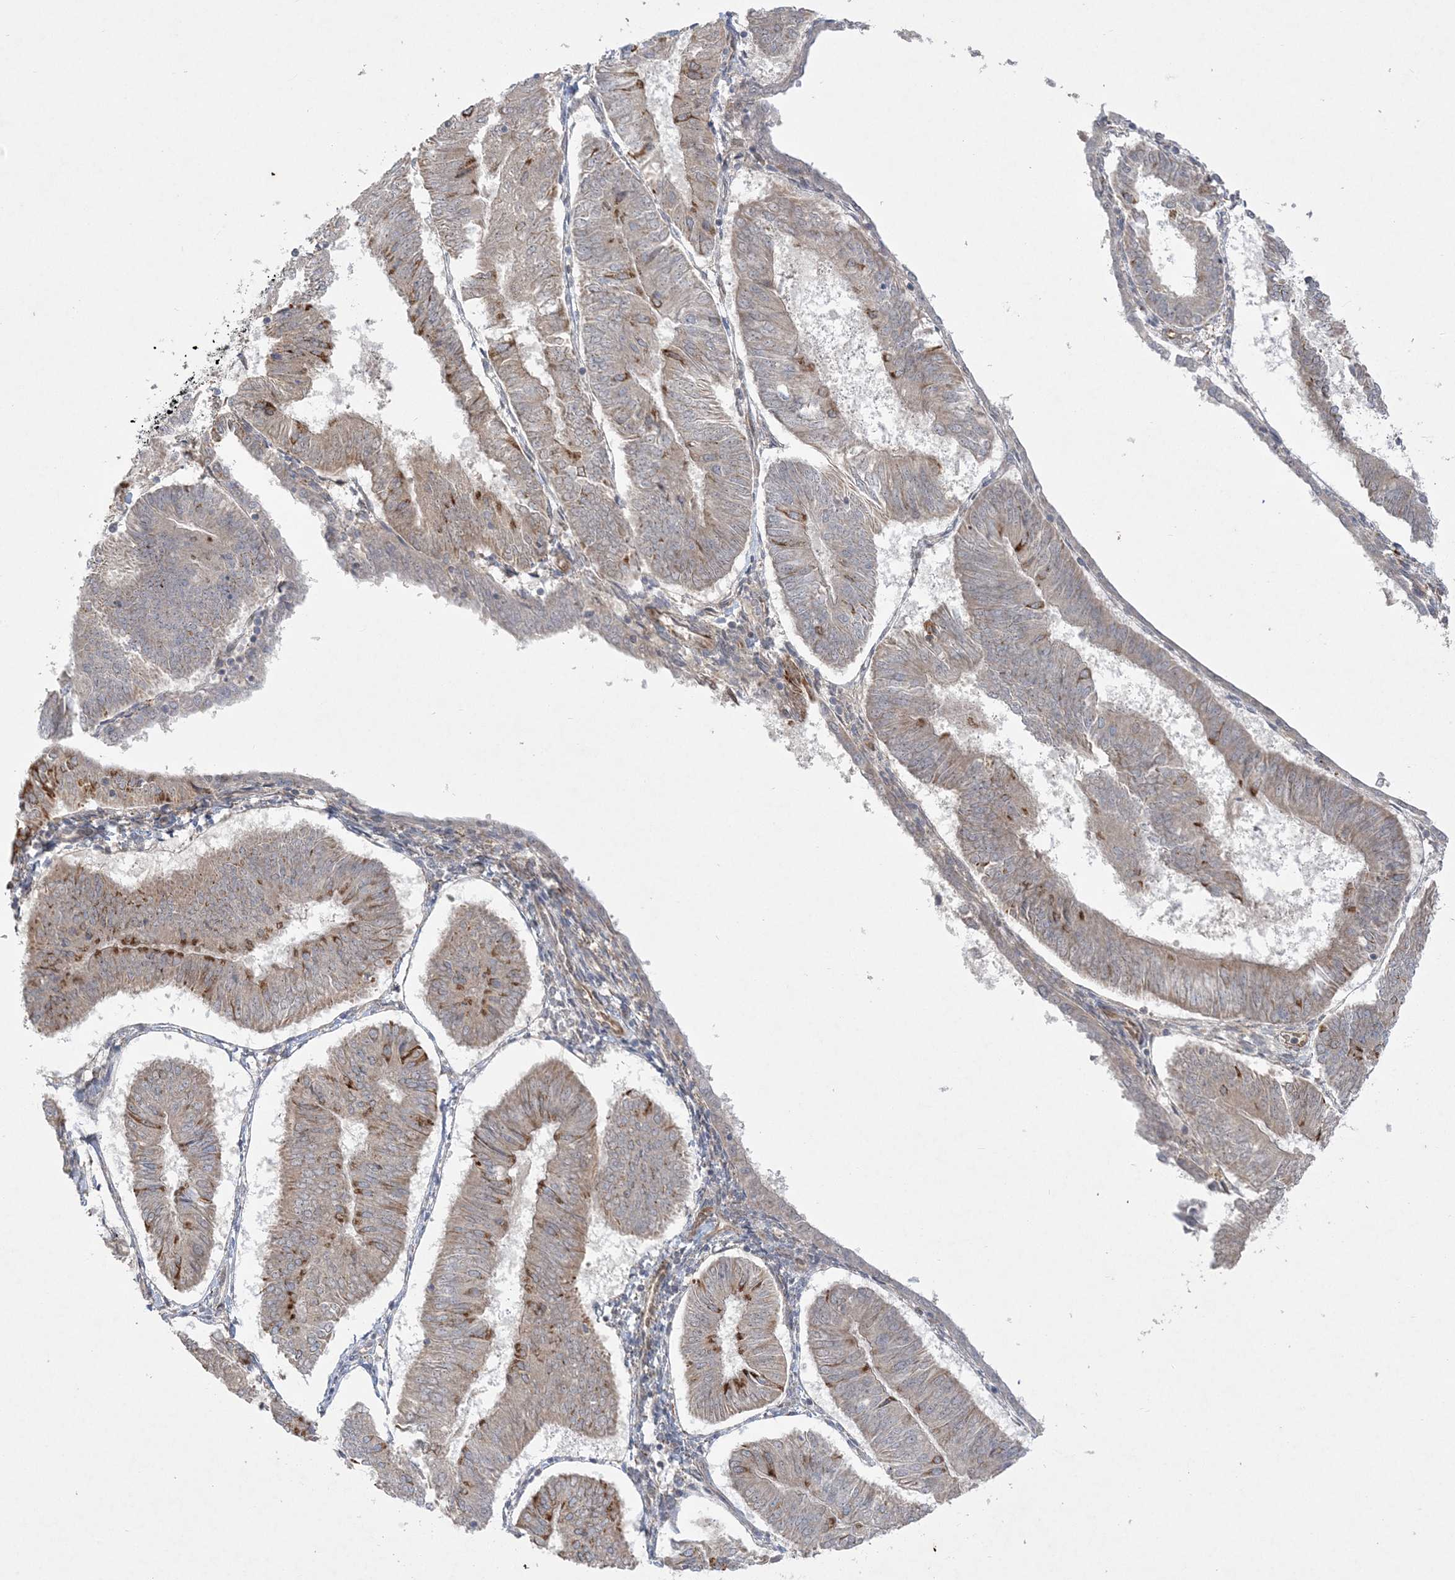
{"staining": {"intensity": "weak", "quantity": ">75%", "location": "cytoplasmic/membranous"}, "tissue": "endometrial cancer", "cell_type": "Tumor cells", "image_type": "cancer", "snomed": [{"axis": "morphology", "description": "Adenocarcinoma, NOS"}, {"axis": "topography", "description": "Endometrium"}], "caption": "Immunohistochemistry (IHC) micrograph of endometrial cancer (adenocarcinoma) stained for a protein (brown), which shows low levels of weak cytoplasmic/membranous expression in about >75% of tumor cells.", "gene": "INPP1", "patient": {"sex": "female", "age": 58}}